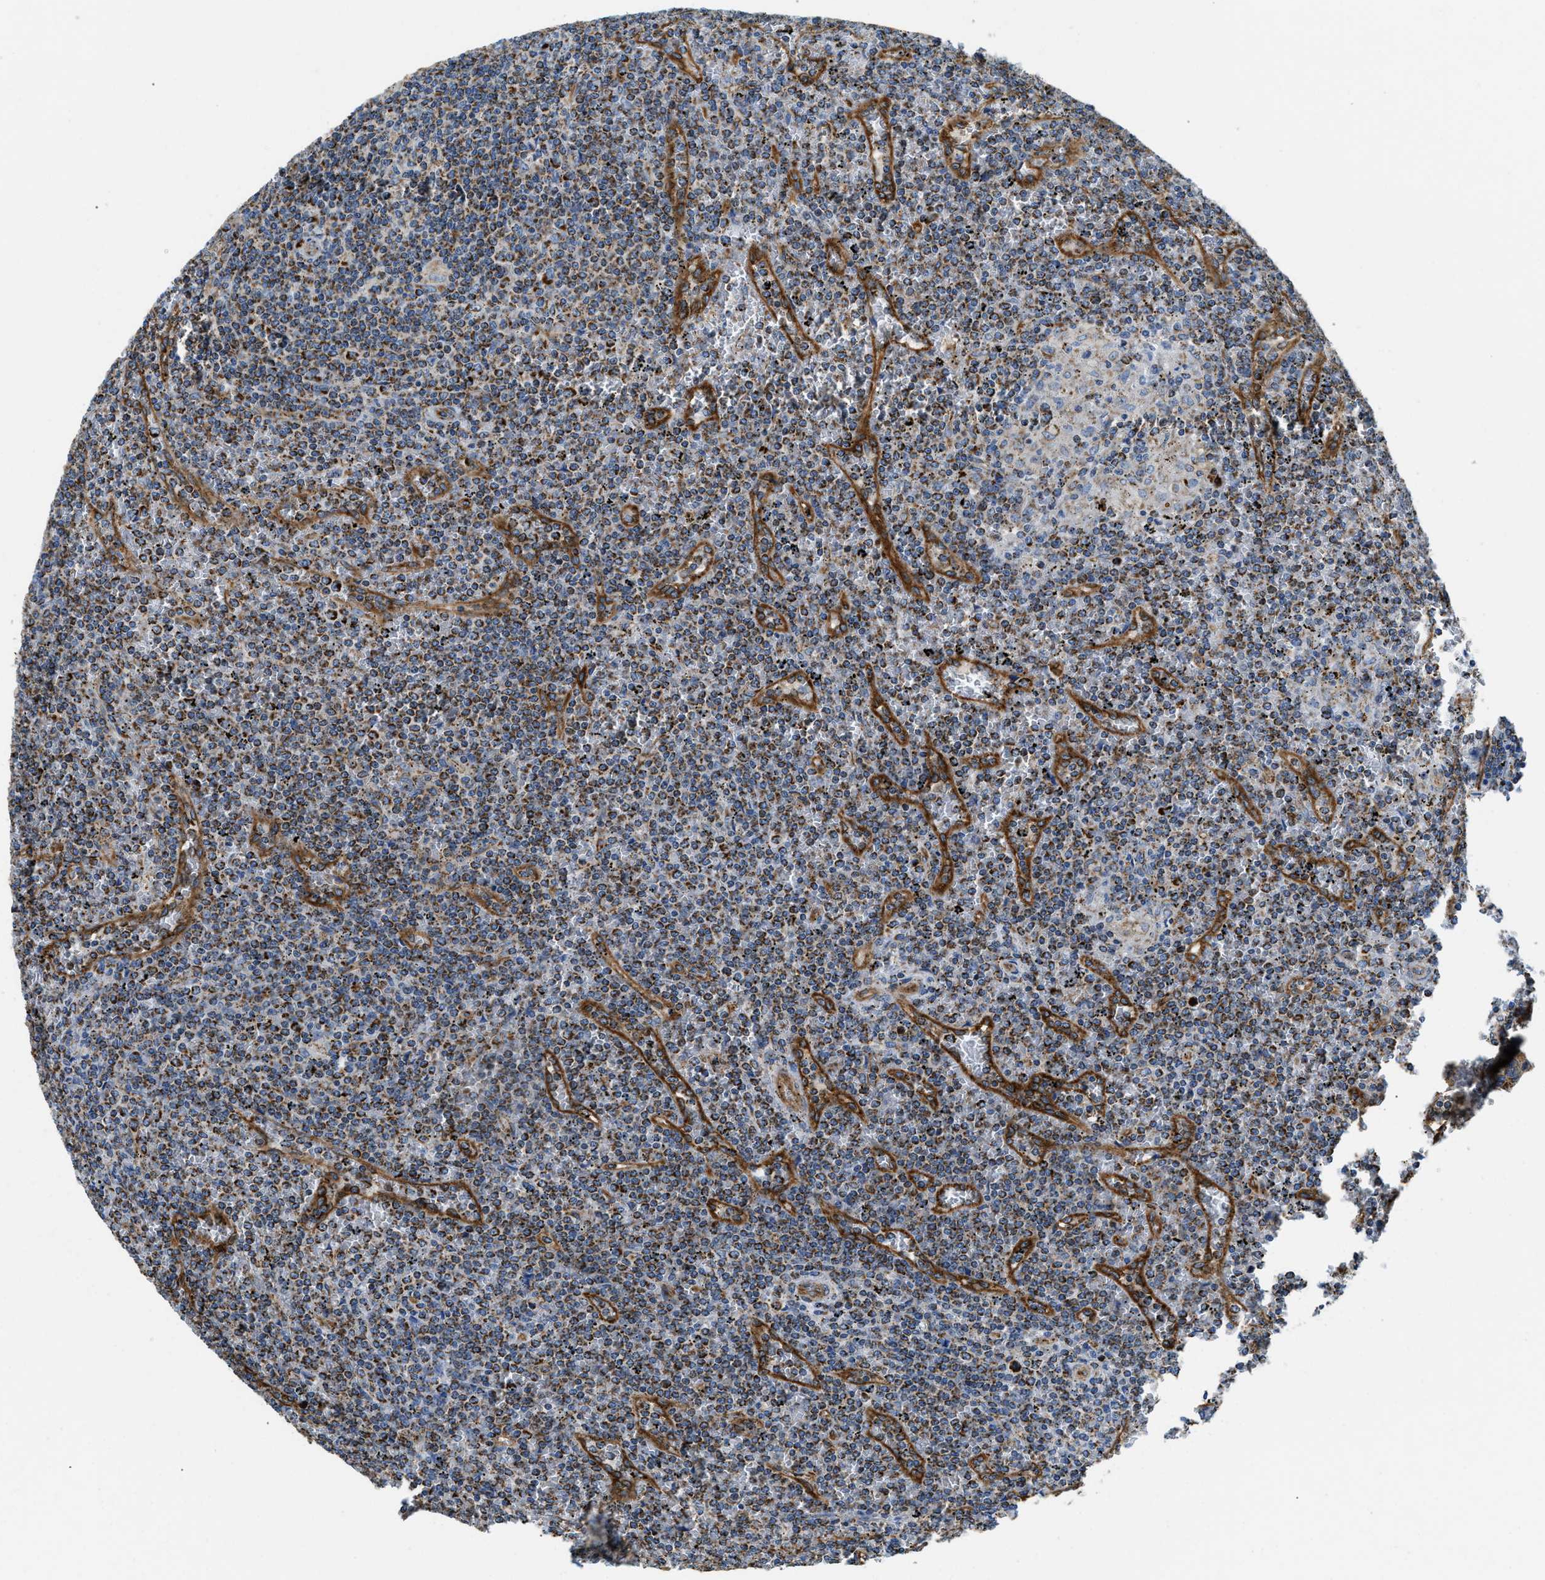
{"staining": {"intensity": "strong", "quantity": ">75%", "location": "cytoplasmic/membranous"}, "tissue": "lymphoma", "cell_type": "Tumor cells", "image_type": "cancer", "snomed": [{"axis": "morphology", "description": "Malignant lymphoma, non-Hodgkin's type, Low grade"}, {"axis": "topography", "description": "Spleen"}], "caption": "Immunohistochemical staining of low-grade malignant lymphoma, non-Hodgkin's type reveals high levels of strong cytoplasmic/membranous positivity in about >75% of tumor cells. The protein of interest is stained brown, and the nuclei are stained in blue (DAB IHC with brightfield microscopy, high magnification).", "gene": "STK33", "patient": {"sex": "female", "age": 19}}